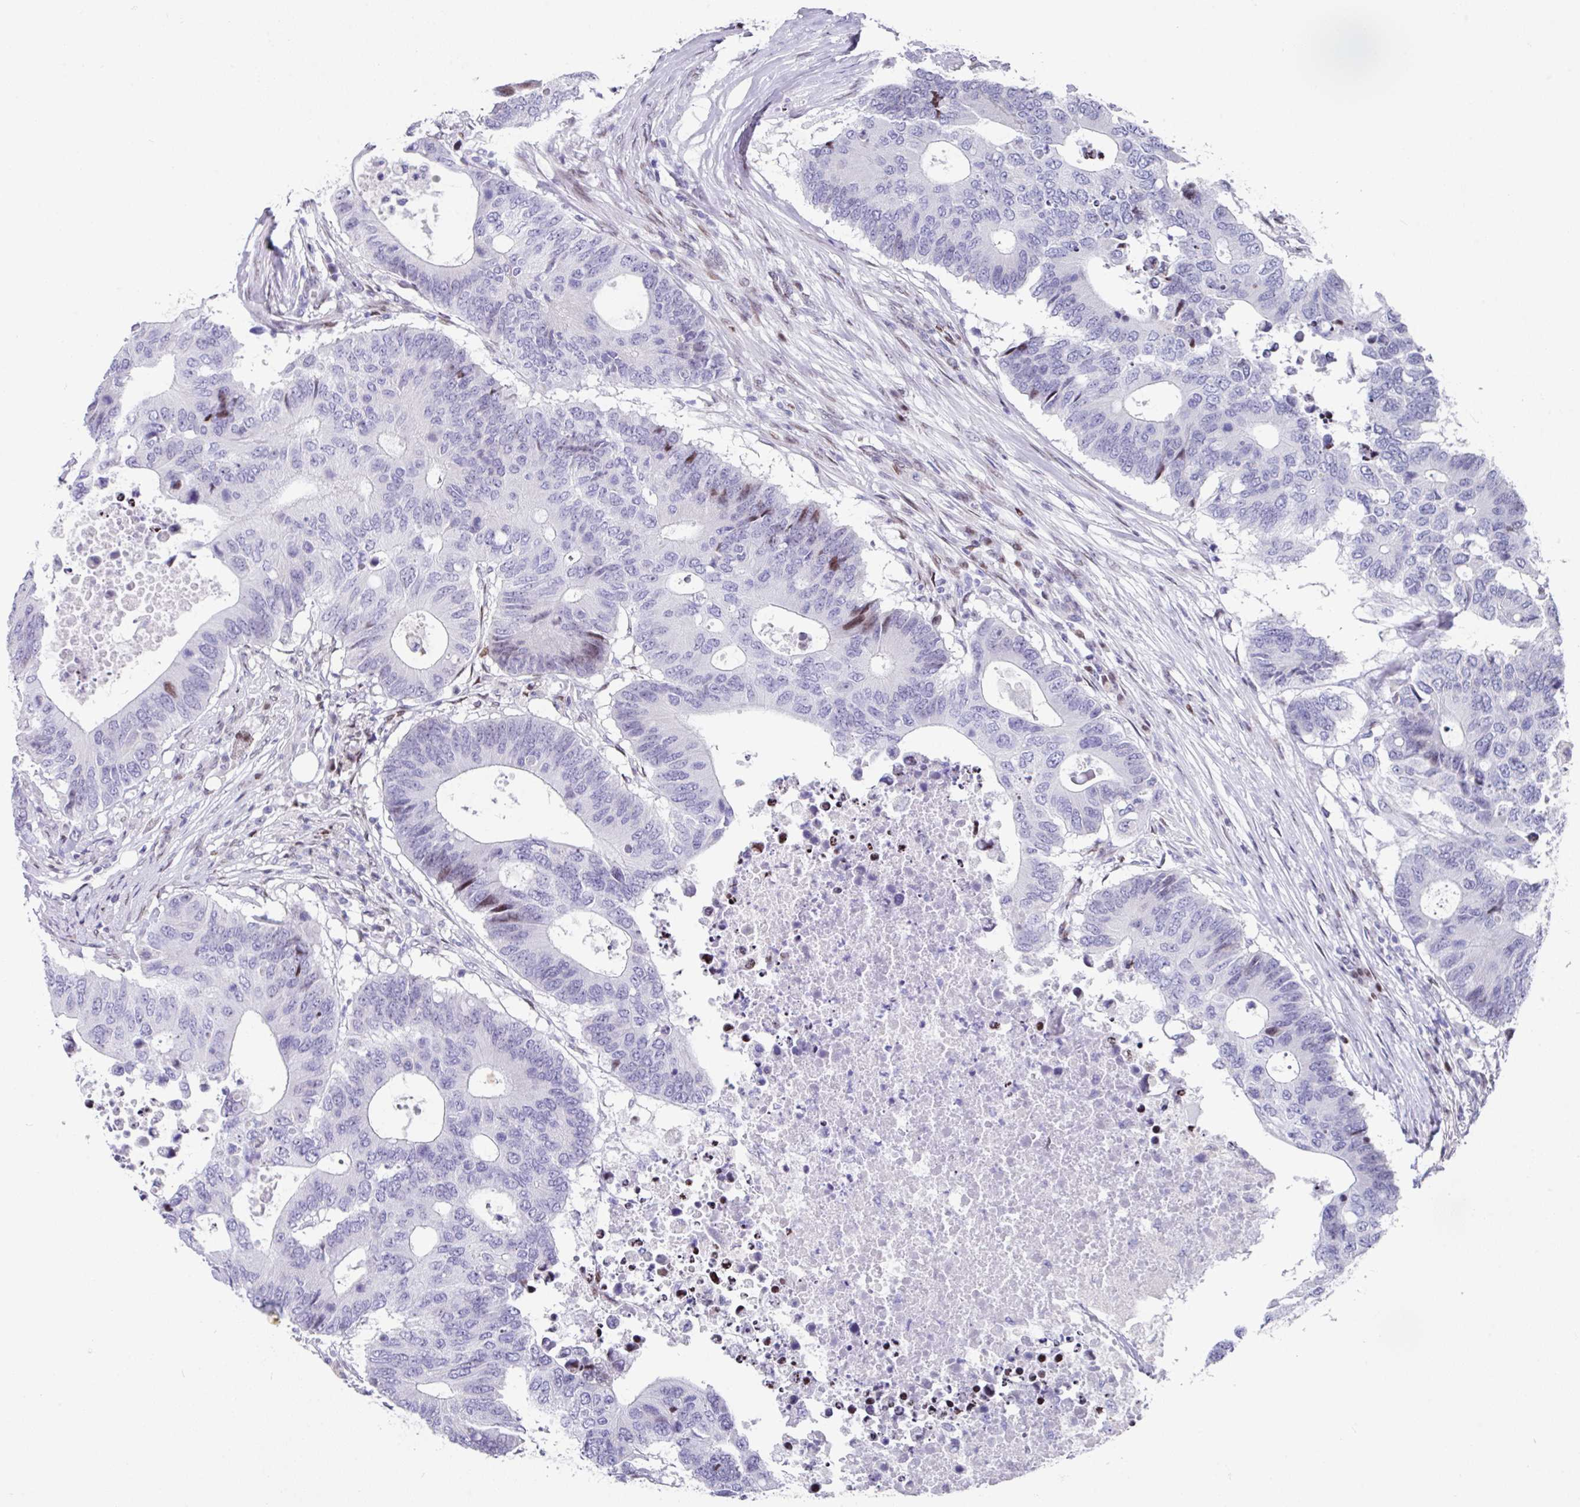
{"staining": {"intensity": "moderate", "quantity": "<25%", "location": "nuclear"}, "tissue": "colorectal cancer", "cell_type": "Tumor cells", "image_type": "cancer", "snomed": [{"axis": "morphology", "description": "Adenocarcinoma, NOS"}, {"axis": "topography", "description": "Colon"}], "caption": "Human colorectal cancer (adenocarcinoma) stained for a protein (brown) exhibits moderate nuclear positive expression in approximately <25% of tumor cells.", "gene": "TCF3", "patient": {"sex": "male", "age": 71}}